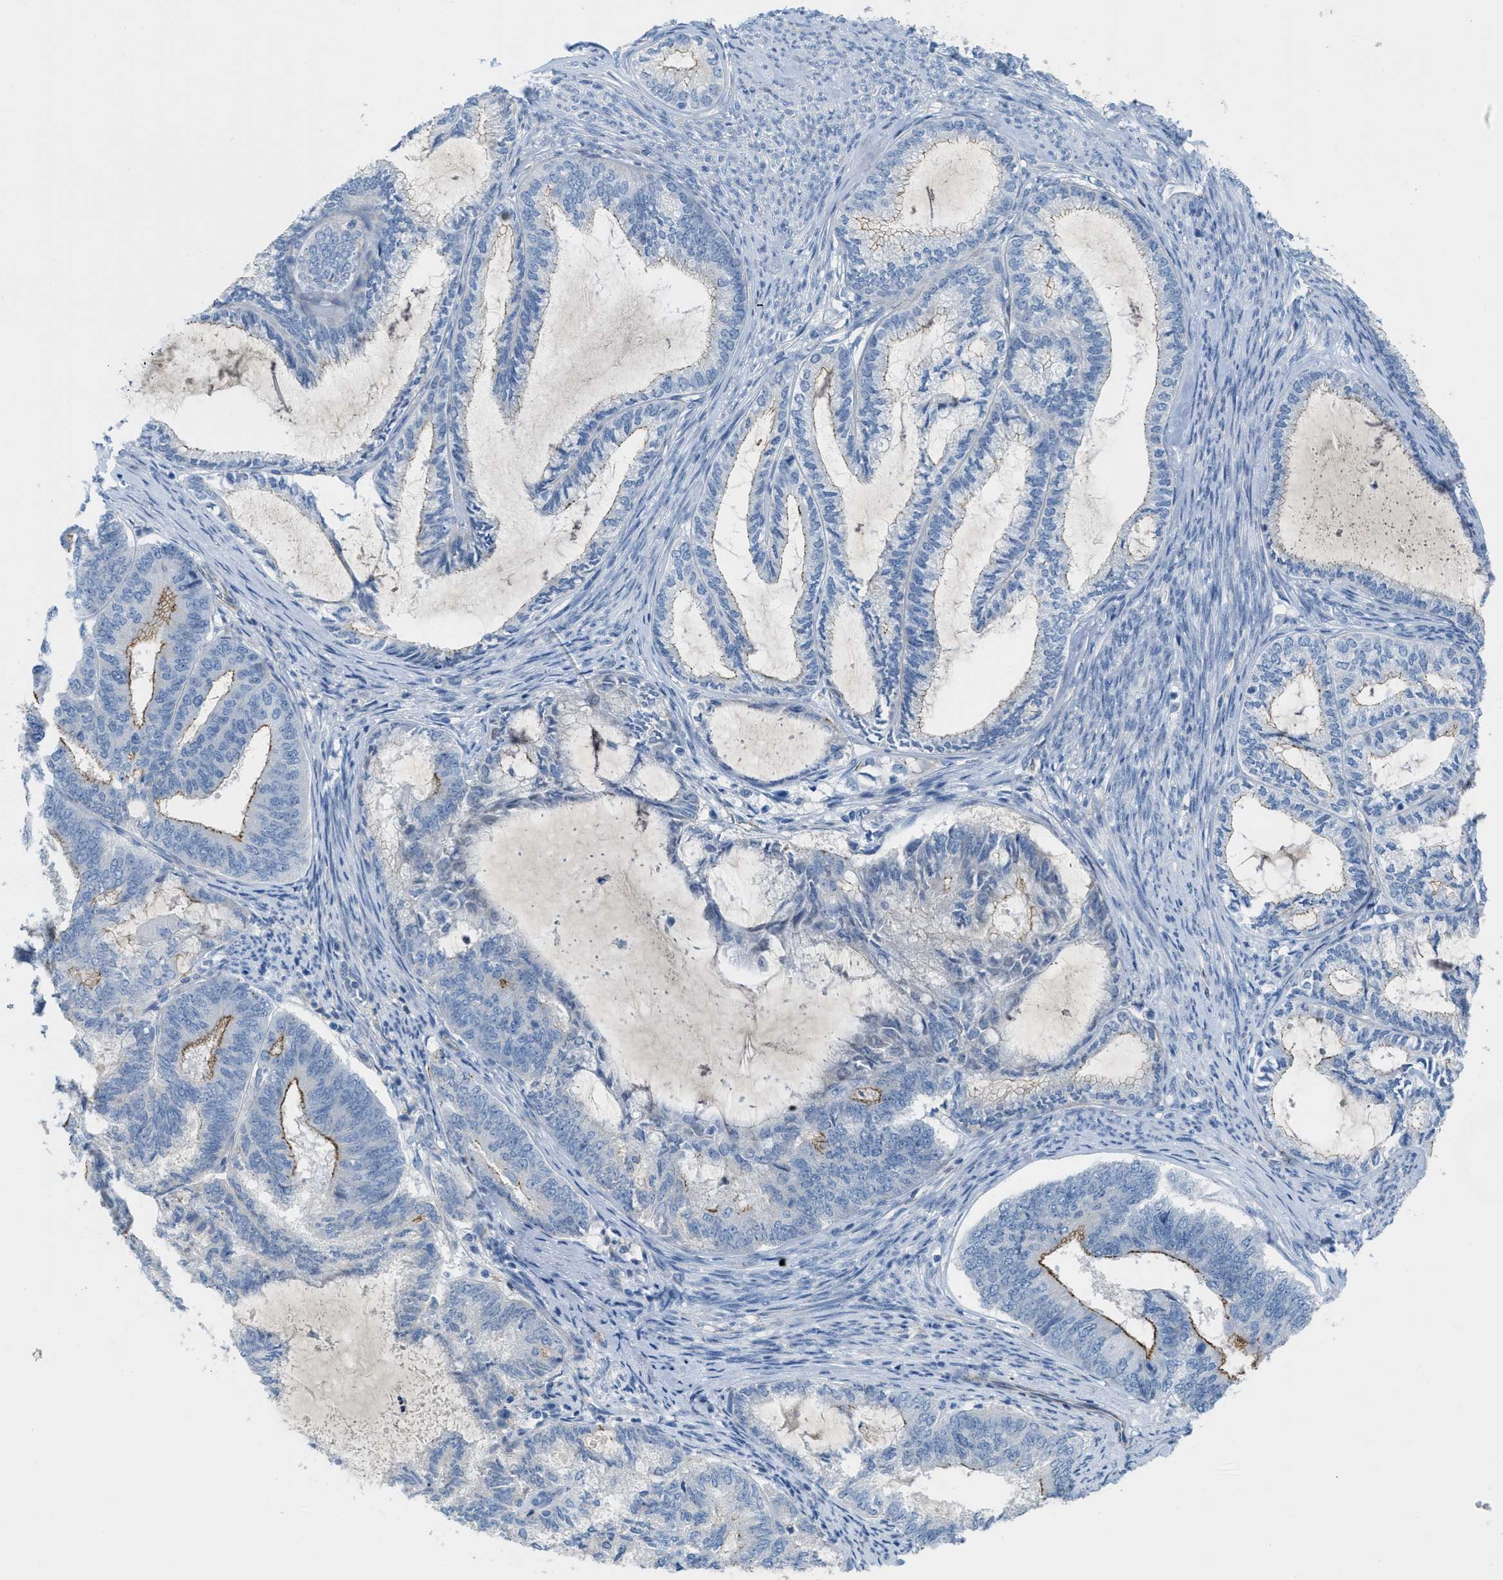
{"staining": {"intensity": "weak", "quantity": "25%-75%", "location": "cytoplasmic/membranous"}, "tissue": "endometrial cancer", "cell_type": "Tumor cells", "image_type": "cancer", "snomed": [{"axis": "morphology", "description": "Adenocarcinoma, NOS"}, {"axis": "topography", "description": "Endometrium"}], "caption": "High-power microscopy captured an IHC micrograph of endometrial cancer (adenocarcinoma), revealing weak cytoplasmic/membranous positivity in about 25%-75% of tumor cells. The protein is shown in brown color, while the nuclei are stained blue.", "gene": "CRB3", "patient": {"sex": "female", "age": 86}}